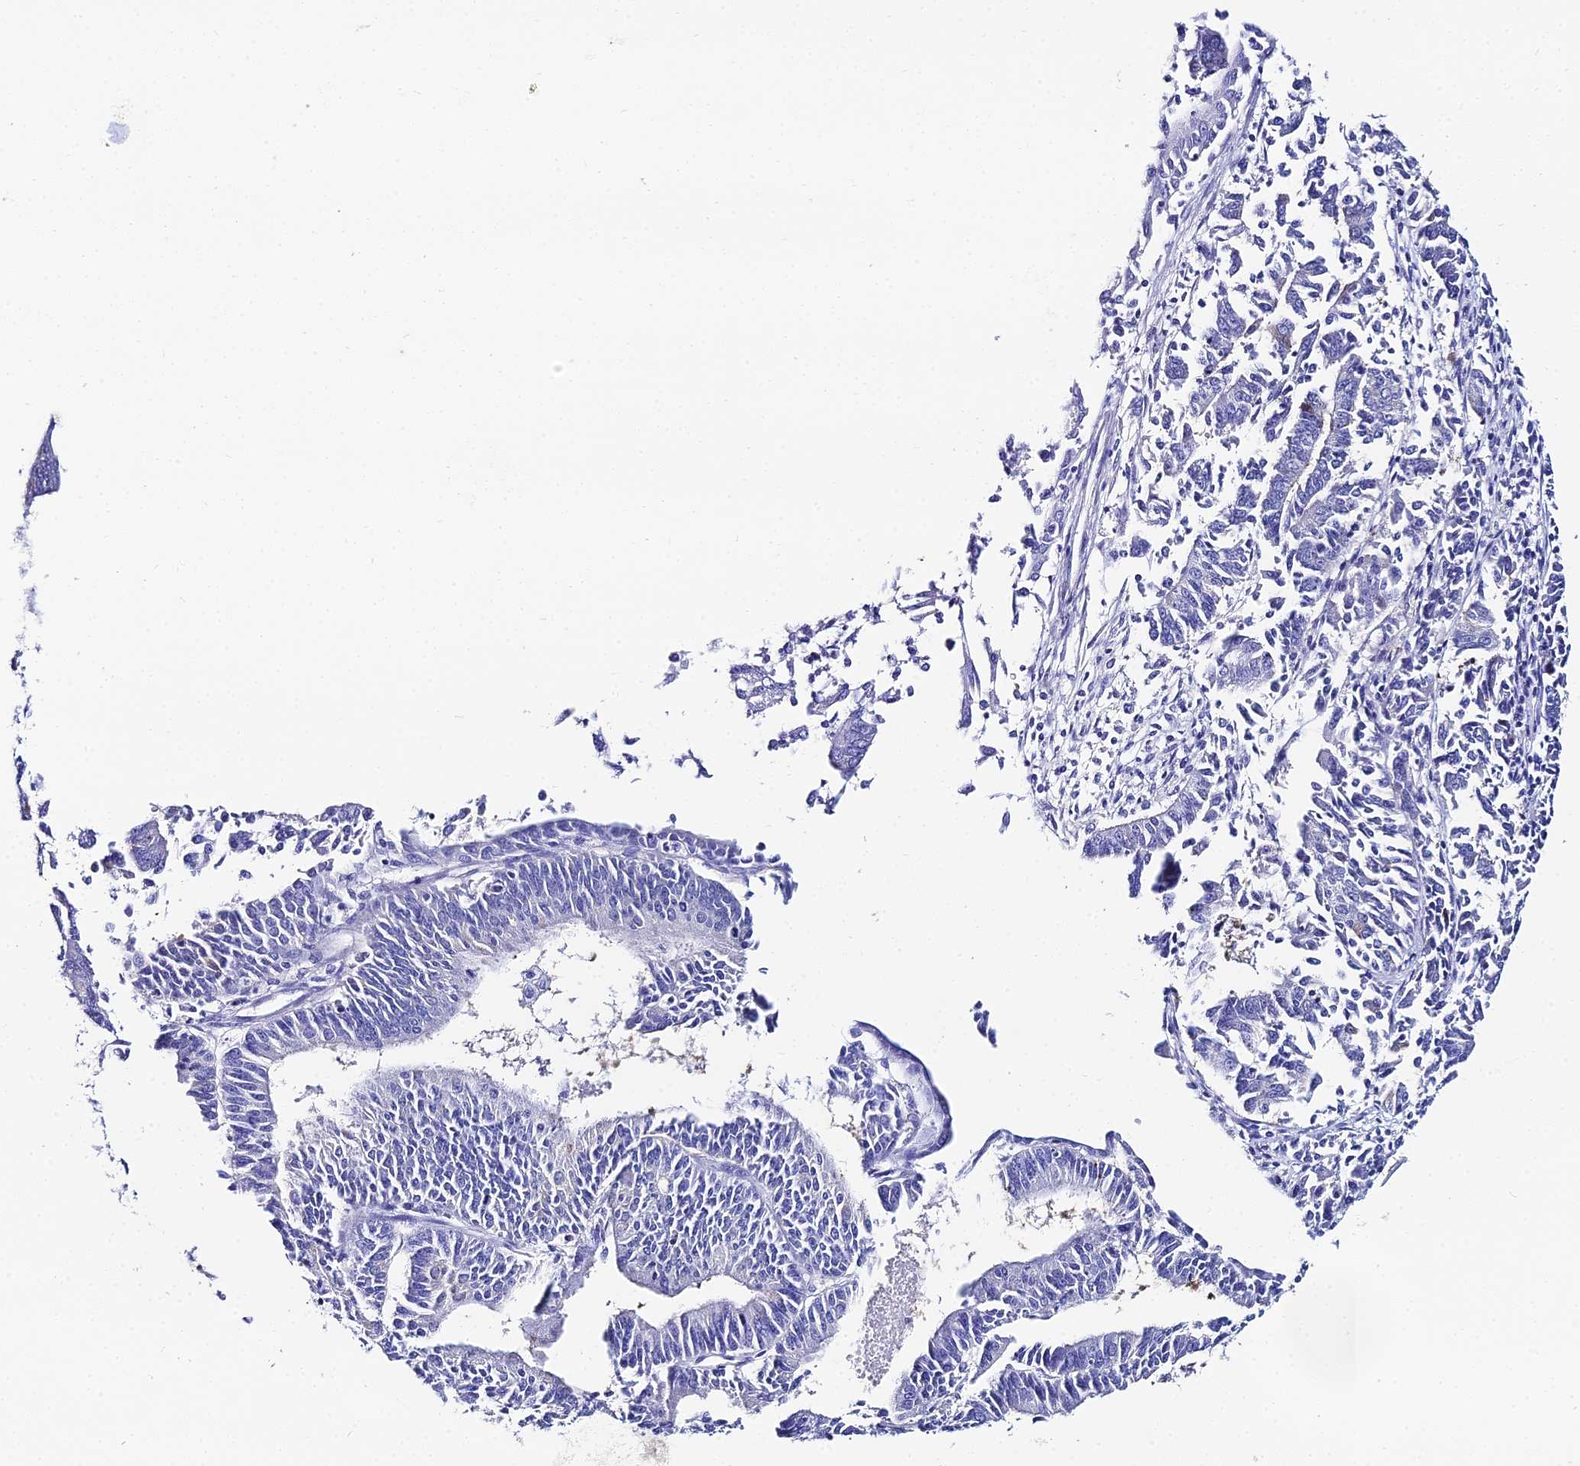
{"staining": {"intensity": "negative", "quantity": "none", "location": "none"}, "tissue": "endometrial cancer", "cell_type": "Tumor cells", "image_type": "cancer", "snomed": [{"axis": "morphology", "description": "Adenocarcinoma, NOS"}, {"axis": "topography", "description": "Endometrium"}], "caption": "A histopathology image of human endometrial adenocarcinoma is negative for staining in tumor cells. The staining is performed using DAB (3,3'-diaminobenzidine) brown chromogen with nuclei counter-stained in using hematoxylin.", "gene": "HSPA1L", "patient": {"sex": "female", "age": 73}}